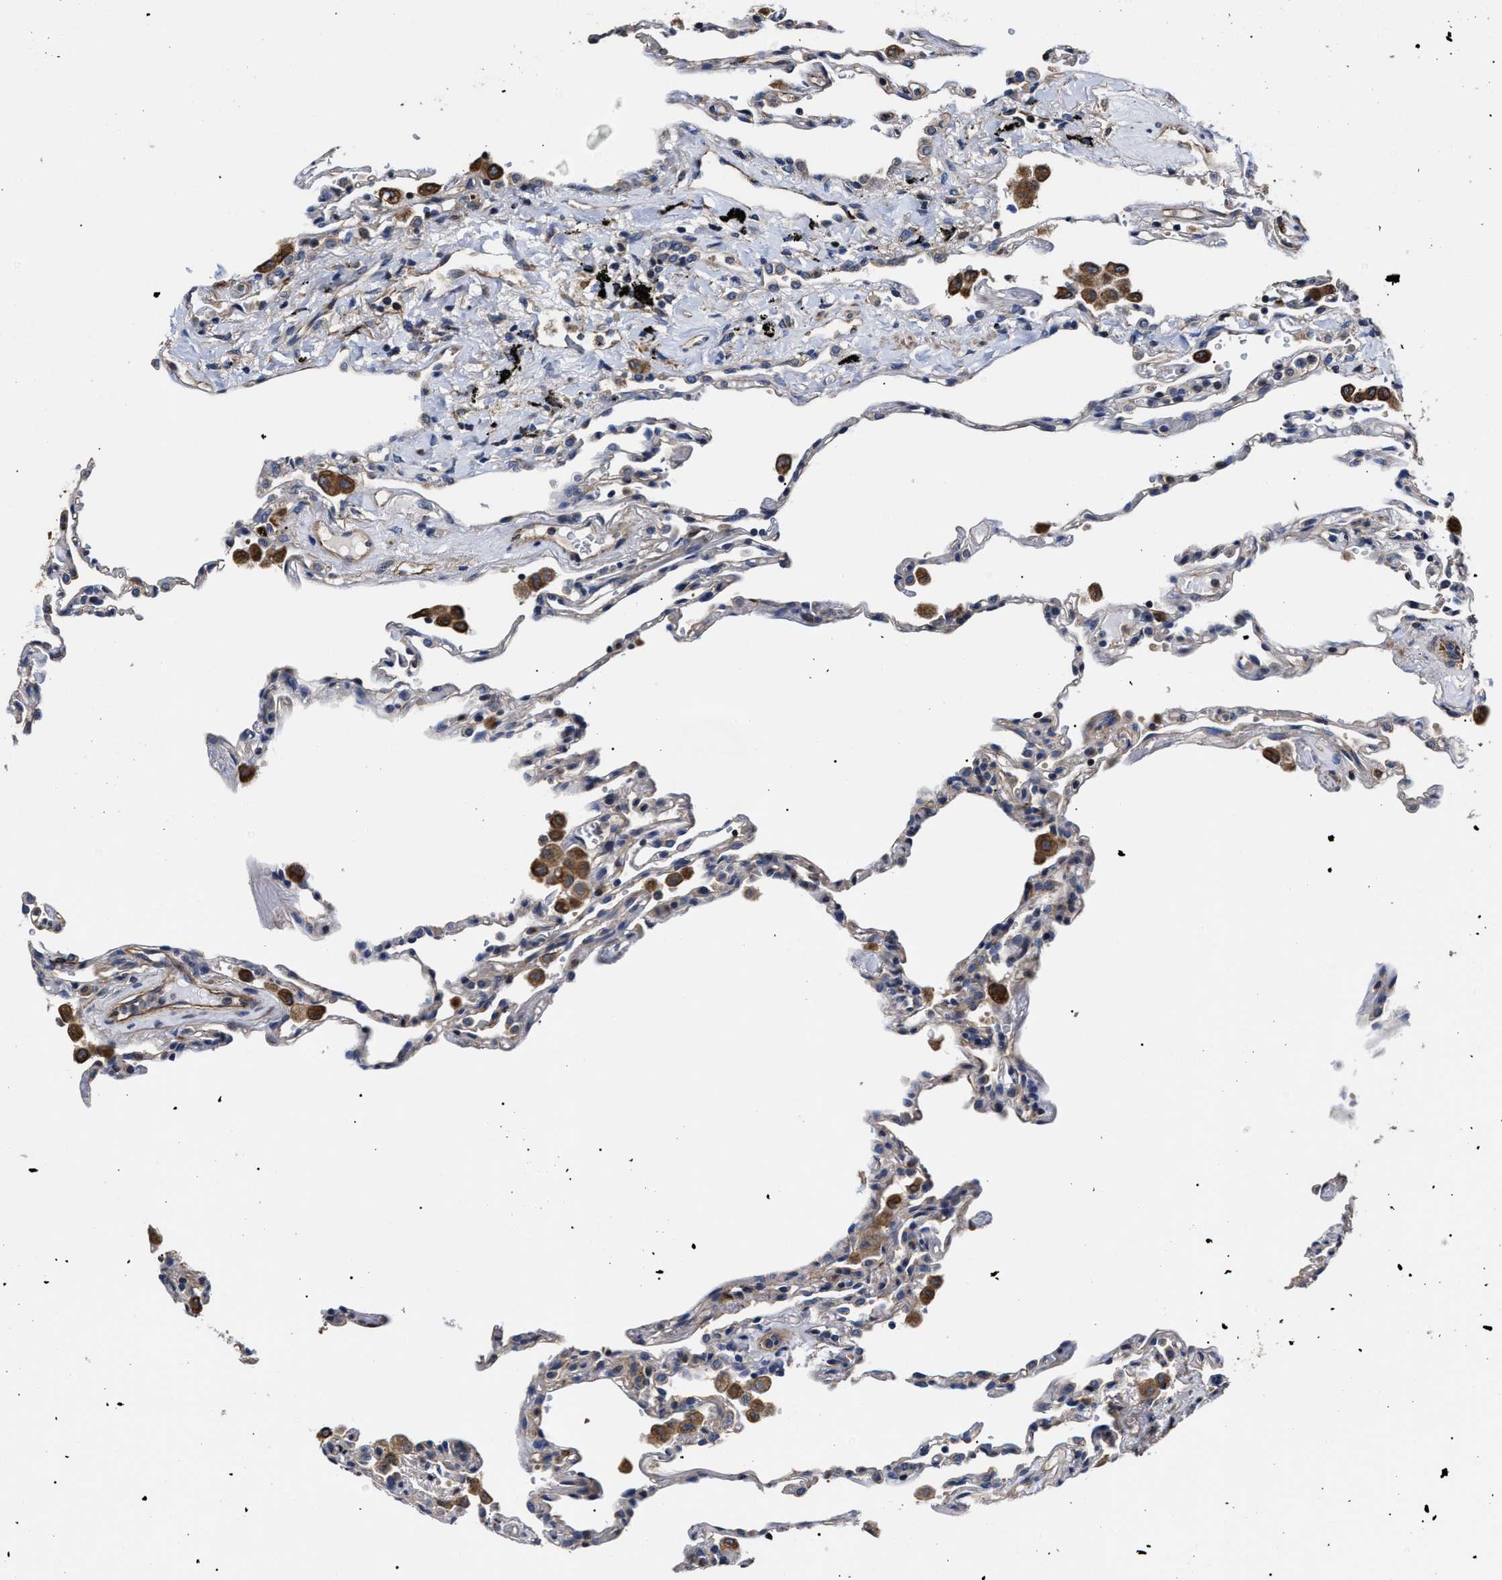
{"staining": {"intensity": "moderate", "quantity": "<25%", "location": "cytoplasmic/membranous"}, "tissue": "lung", "cell_type": "Alveolar cells", "image_type": "normal", "snomed": [{"axis": "morphology", "description": "Normal tissue, NOS"}, {"axis": "topography", "description": "Lung"}], "caption": "Lung stained with a brown dye exhibits moderate cytoplasmic/membranous positive expression in about <25% of alveolar cells.", "gene": "TSPAN33", "patient": {"sex": "male", "age": 59}}